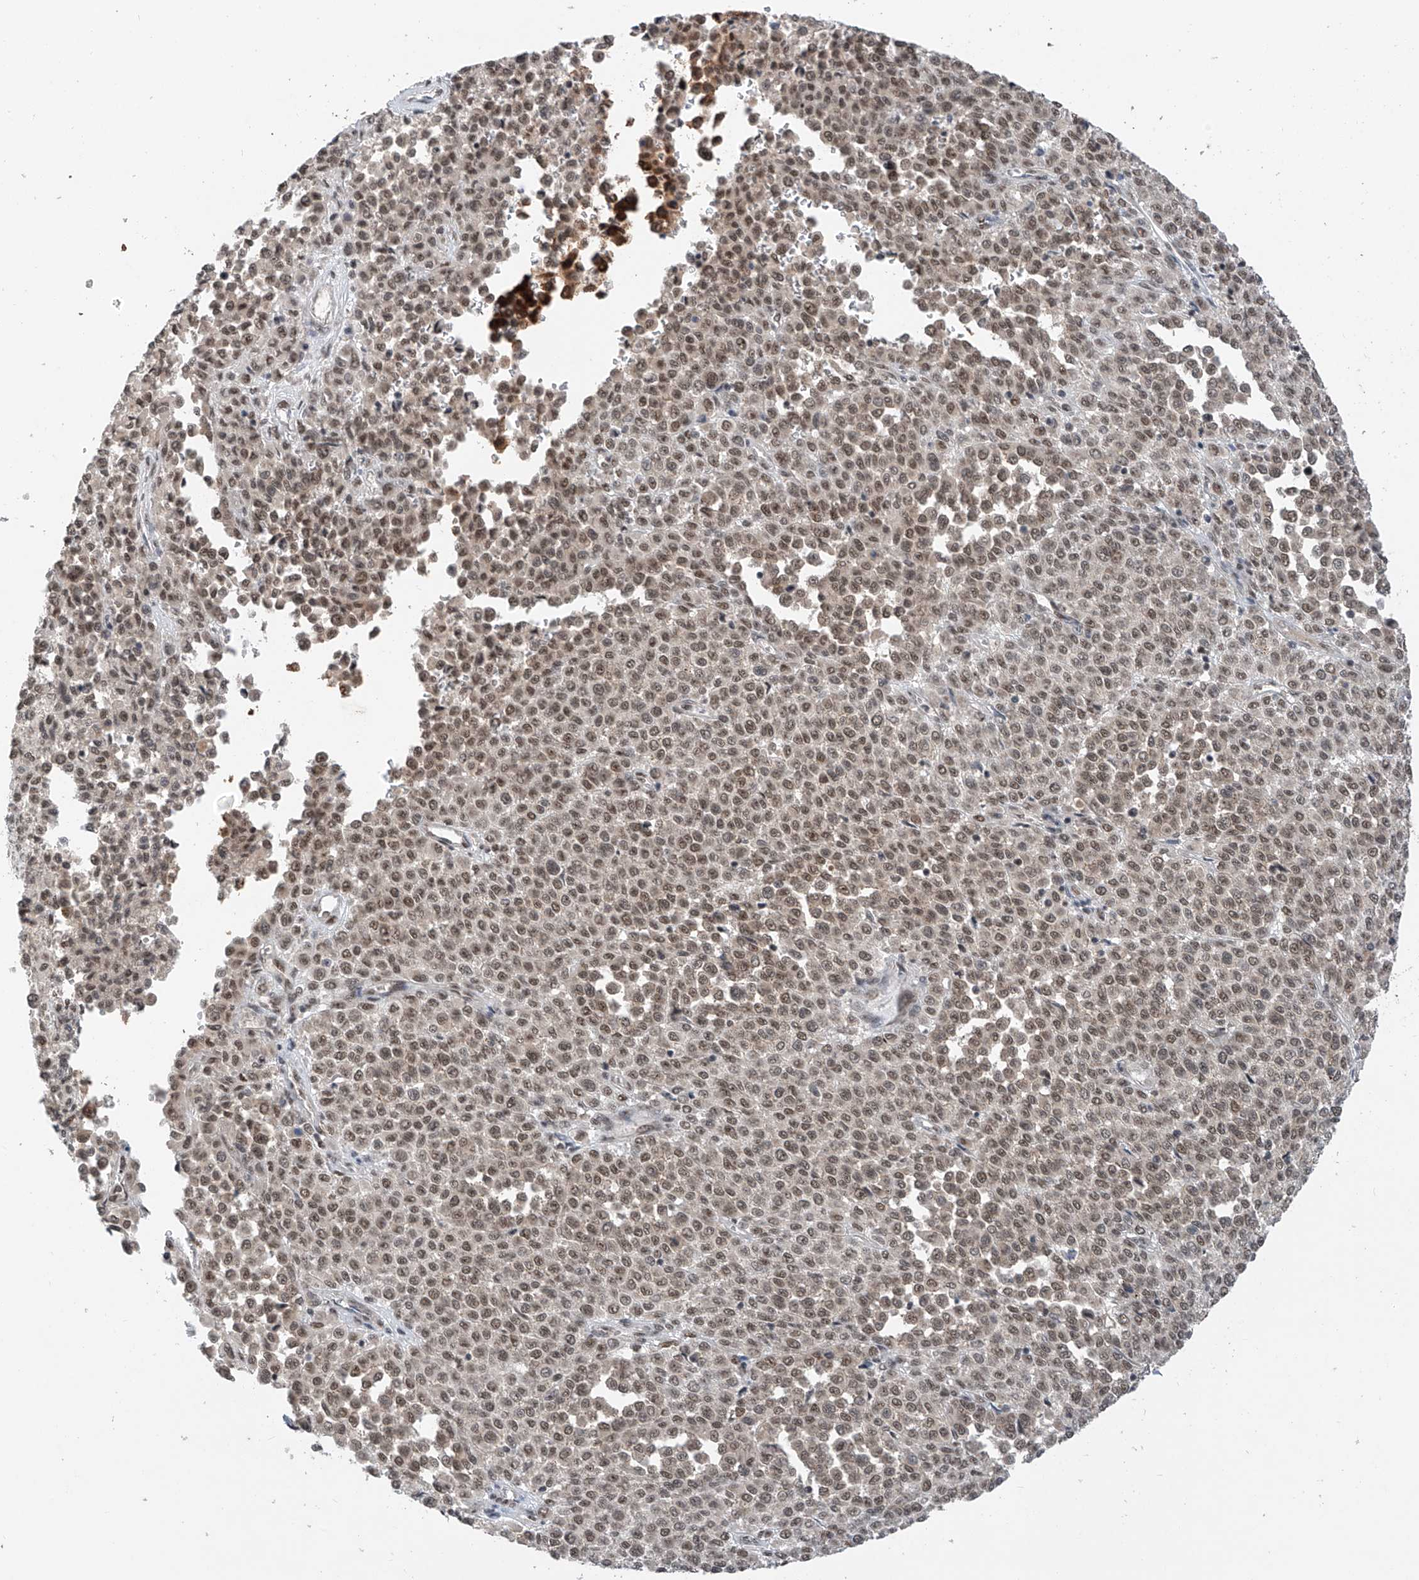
{"staining": {"intensity": "moderate", "quantity": ">75%", "location": "nuclear"}, "tissue": "melanoma", "cell_type": "Tumor cells", "image_type": "cancer", "snomed": [{"axis": "morphology", "description": "Malignant melanoma, Metastatic site"}, {"axis": "topography", "description": "Pancreas"}], "caption": "Protein positivity by immunohistochemistry displays moderate nuclear staining in about >75% of tumor cells in malignant melanoma (metastatic site).", "gene": "RPAIN", "patient": {"sex": "female", "age": 30}}